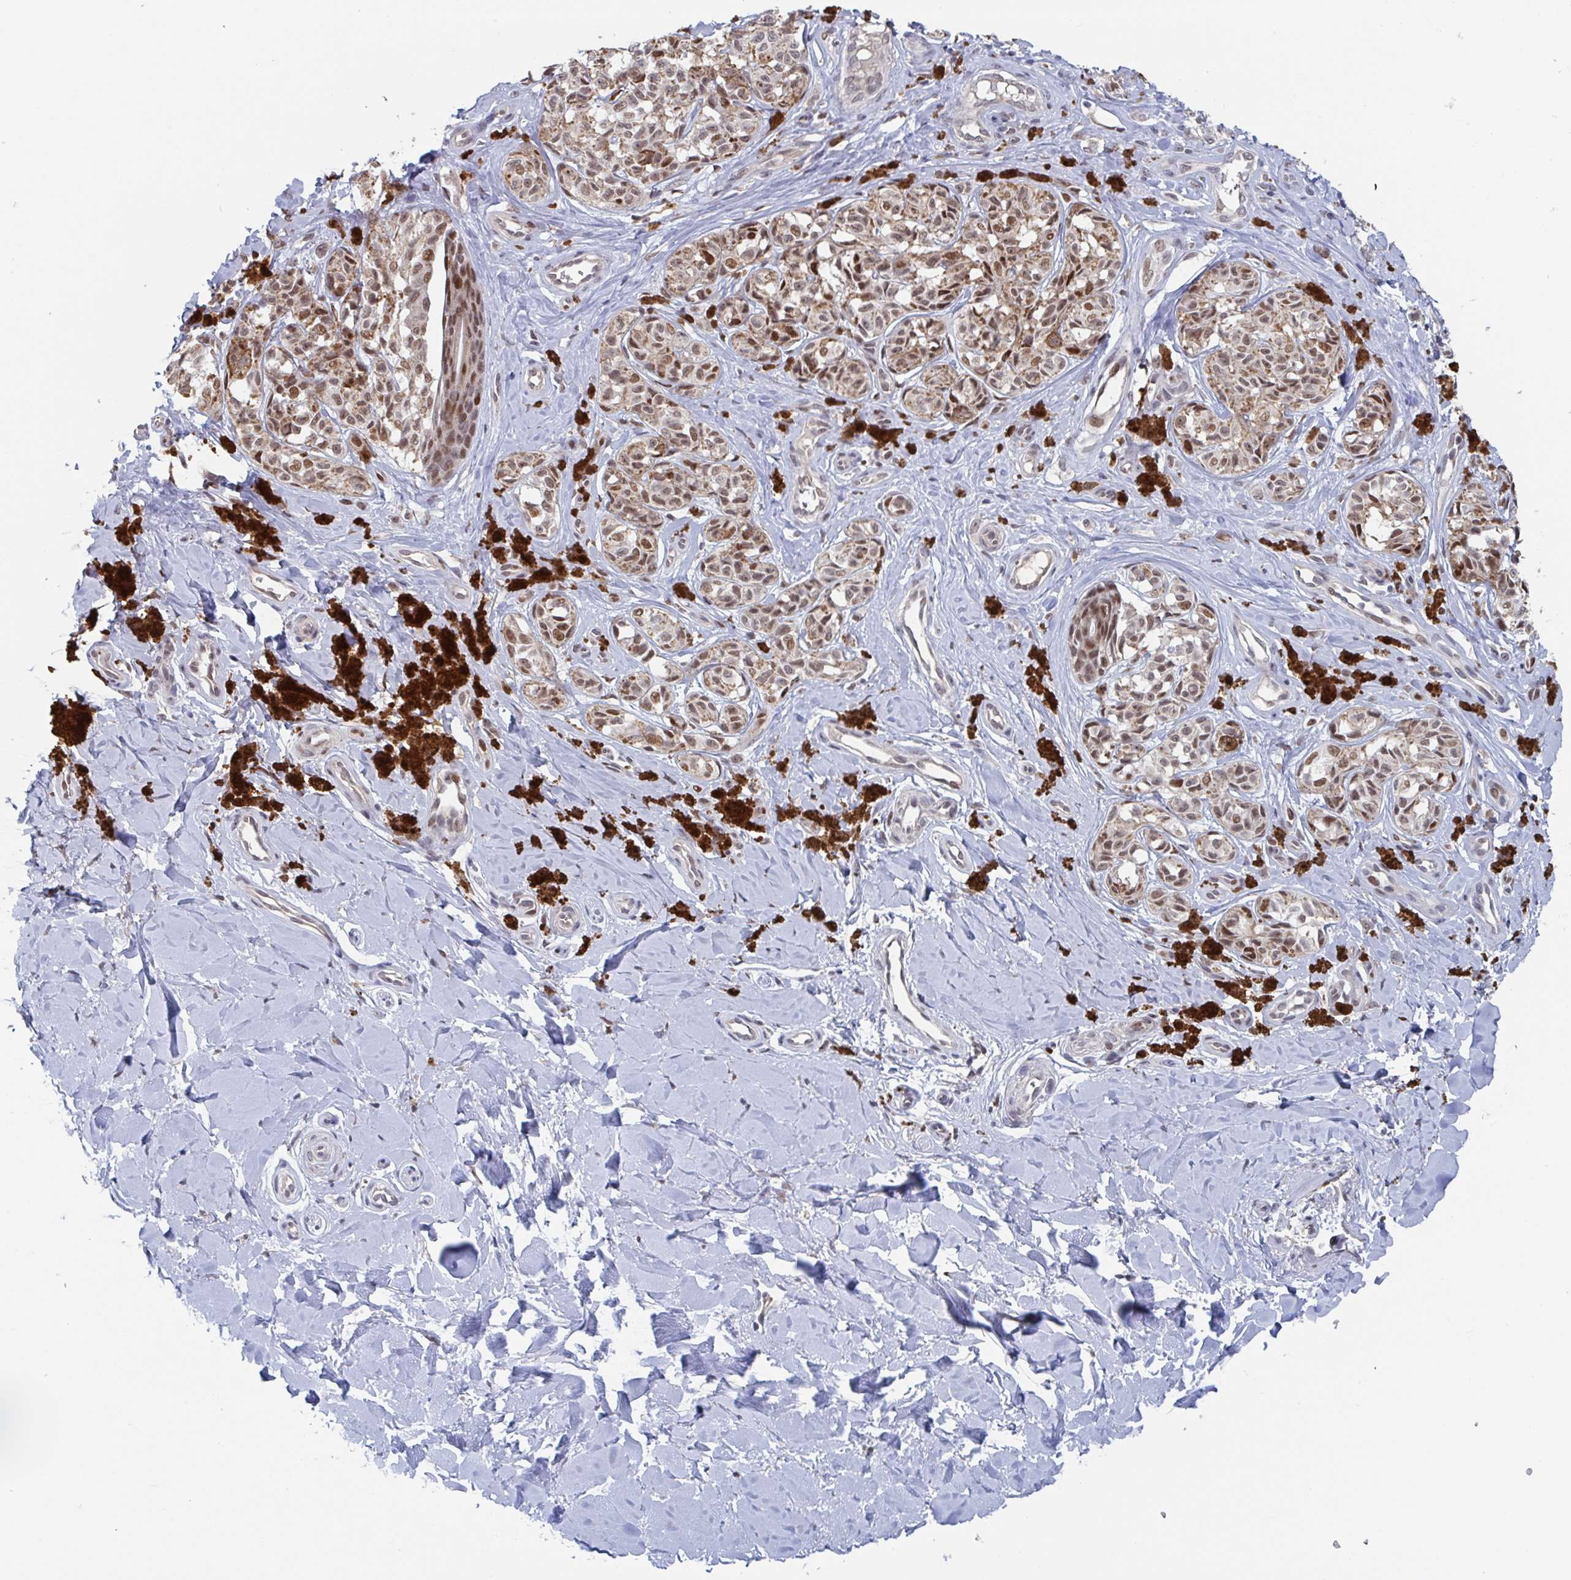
{"staining": {"intensity": "moderate", "quantity": ">75%", "location": "nuclear"}, "tissue": "melanoma", "cell_type": "Tumor cells", "image_type": "cancer", "snomed": [{"axis": "morphology", "description": "Malignant melanoma, NOS"}, {"axis": "topography", "description": "Skin"}], "caption": "Melanoma was stained to show a protein in brown. There is medium levels of moderate nuclear expression in about >75% of tumor cells.", "gene": "RNF212", "patient": {"sex": "female", "age": 65}}